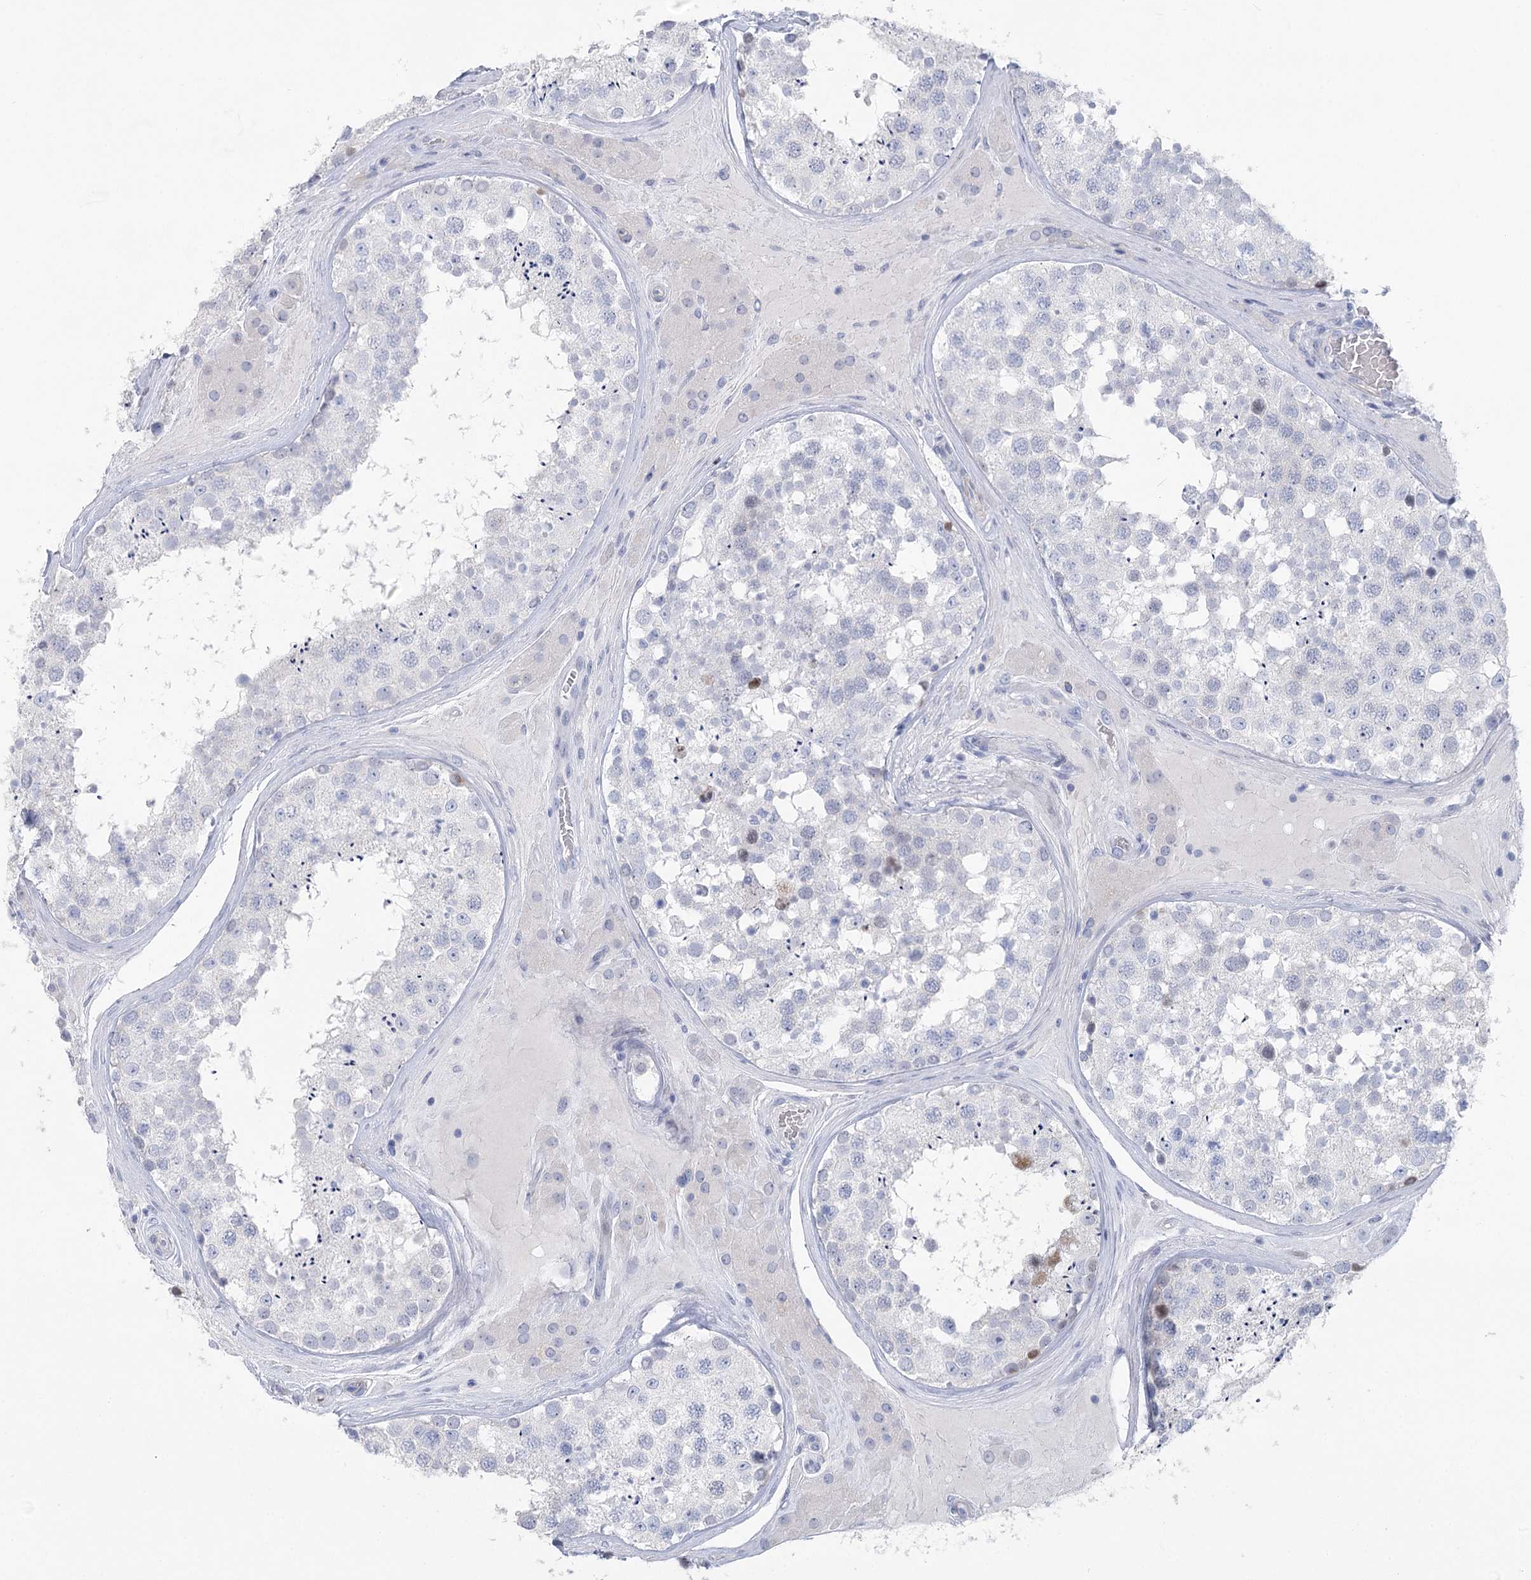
{"staining": {"intensity": "weak", "quantity": "<25%", "location": "nuclear"}, "tissue": "testis", "cell_type": "Cells in seminiferous ducts", "image_type": "normal", "snomed": [{"axis": "morphology", "description": "Normal tissue, NOS"}, {"axis": "topography", "description": "Testis"}], "caption": "DAB (3,3'-diaminobenzidine) immunohistochemical staining of unremarkable human testis demonstrates no significant positivity in cells in seminiferous ducts. (Brightfield microscopy of DAB (3,3'-diaminobenzidine) immunohistochemistry at high magnification).", "gene": "WDR74", "patient": {"sex": "male", "age": 46}}